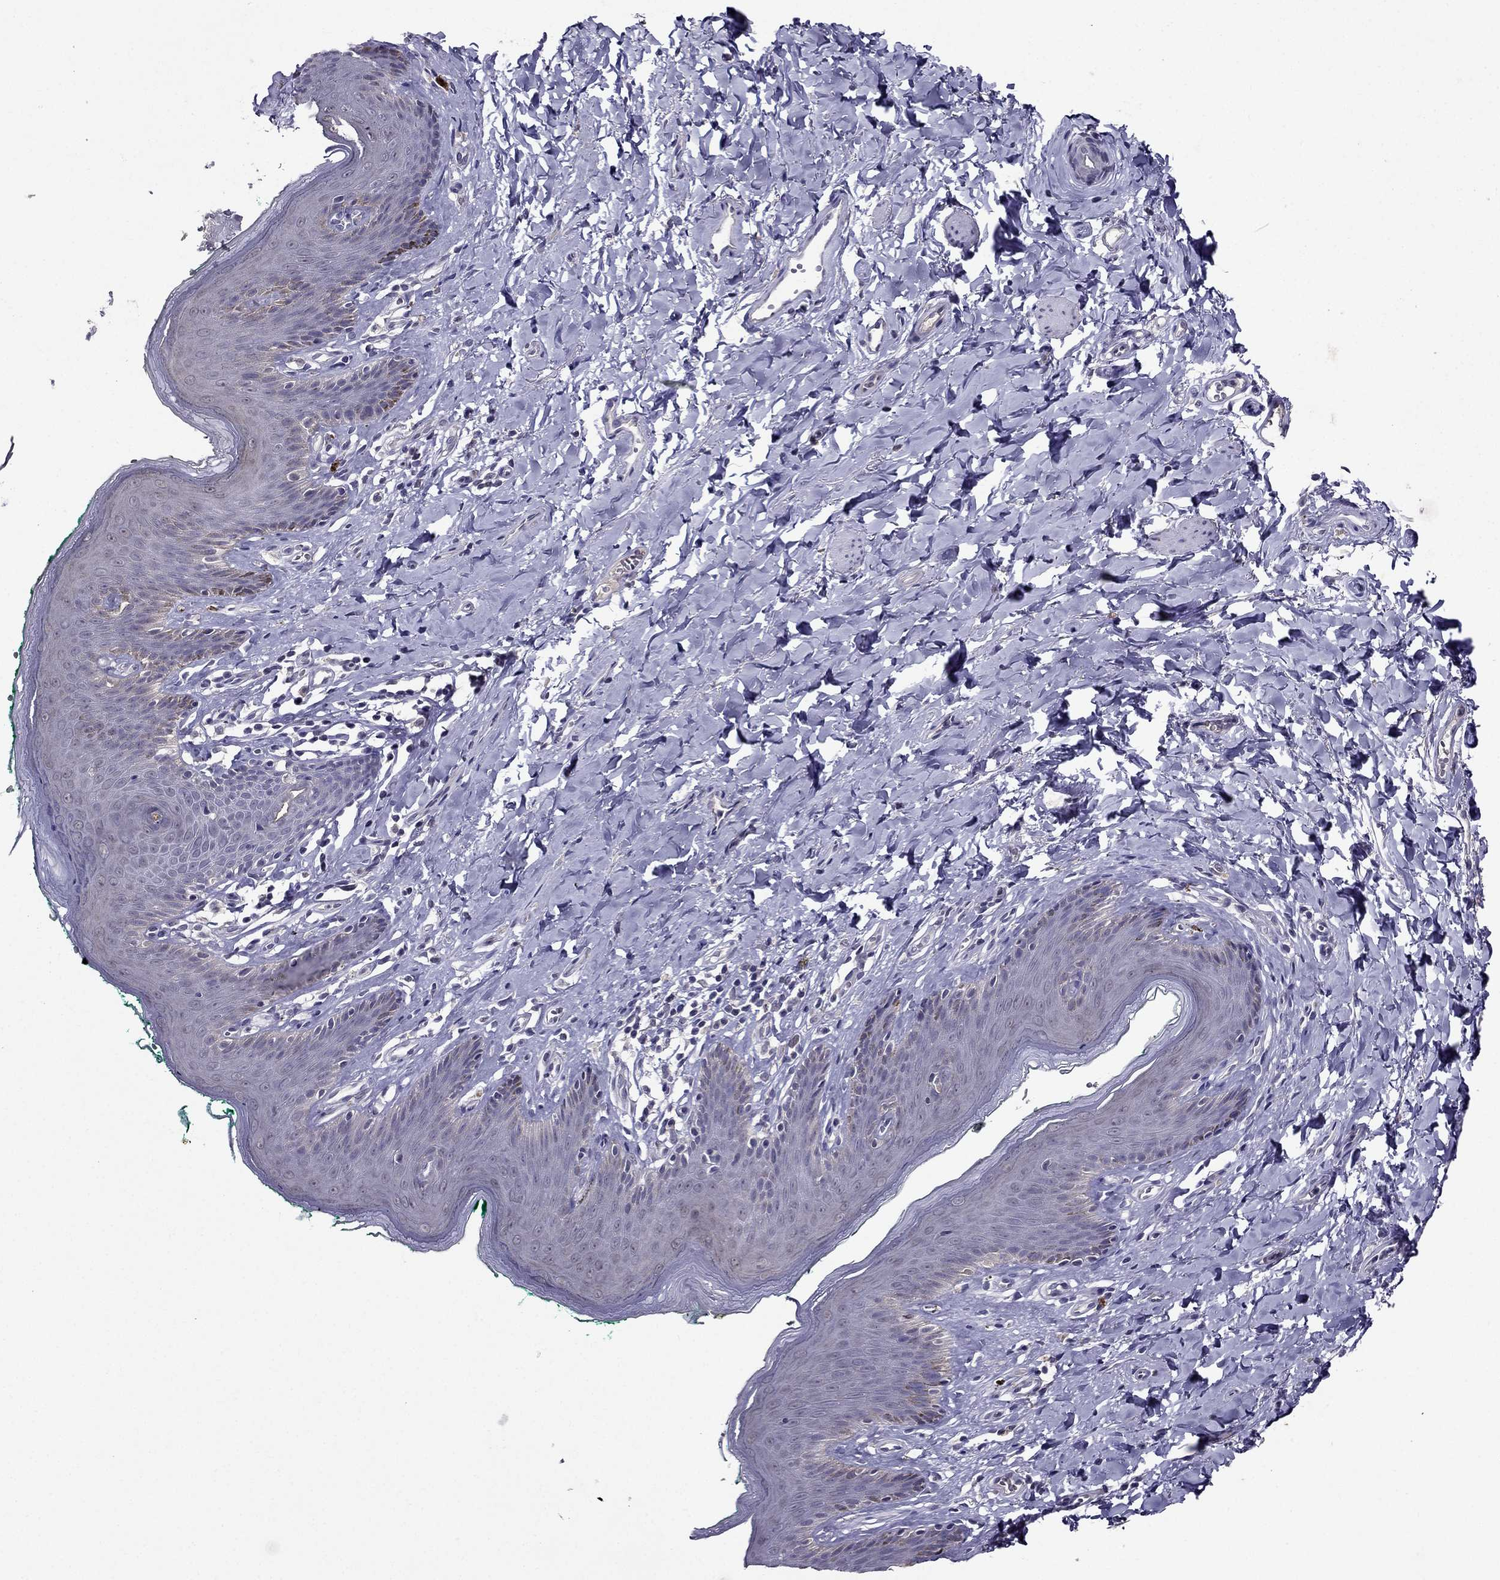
{"staining": {"intensity": "negative", "quantity": "none", "location": "none"}, "tissue": "skin", "cell_type": "Epidermal cells", "image_type": "normal", "snomed": [{"axis": "morphology", "description": "Normal tissue, NOS"}, {"axis": "topography", "description": "Vulva"}], "caption": "A high-resolution image shows IHC staining of benign skin, which shows no significant expression in epidermal cells. Nuclei are stained in blue.", "gene": "DUSP15", "patient": {"sex": "female", "age": 66}}